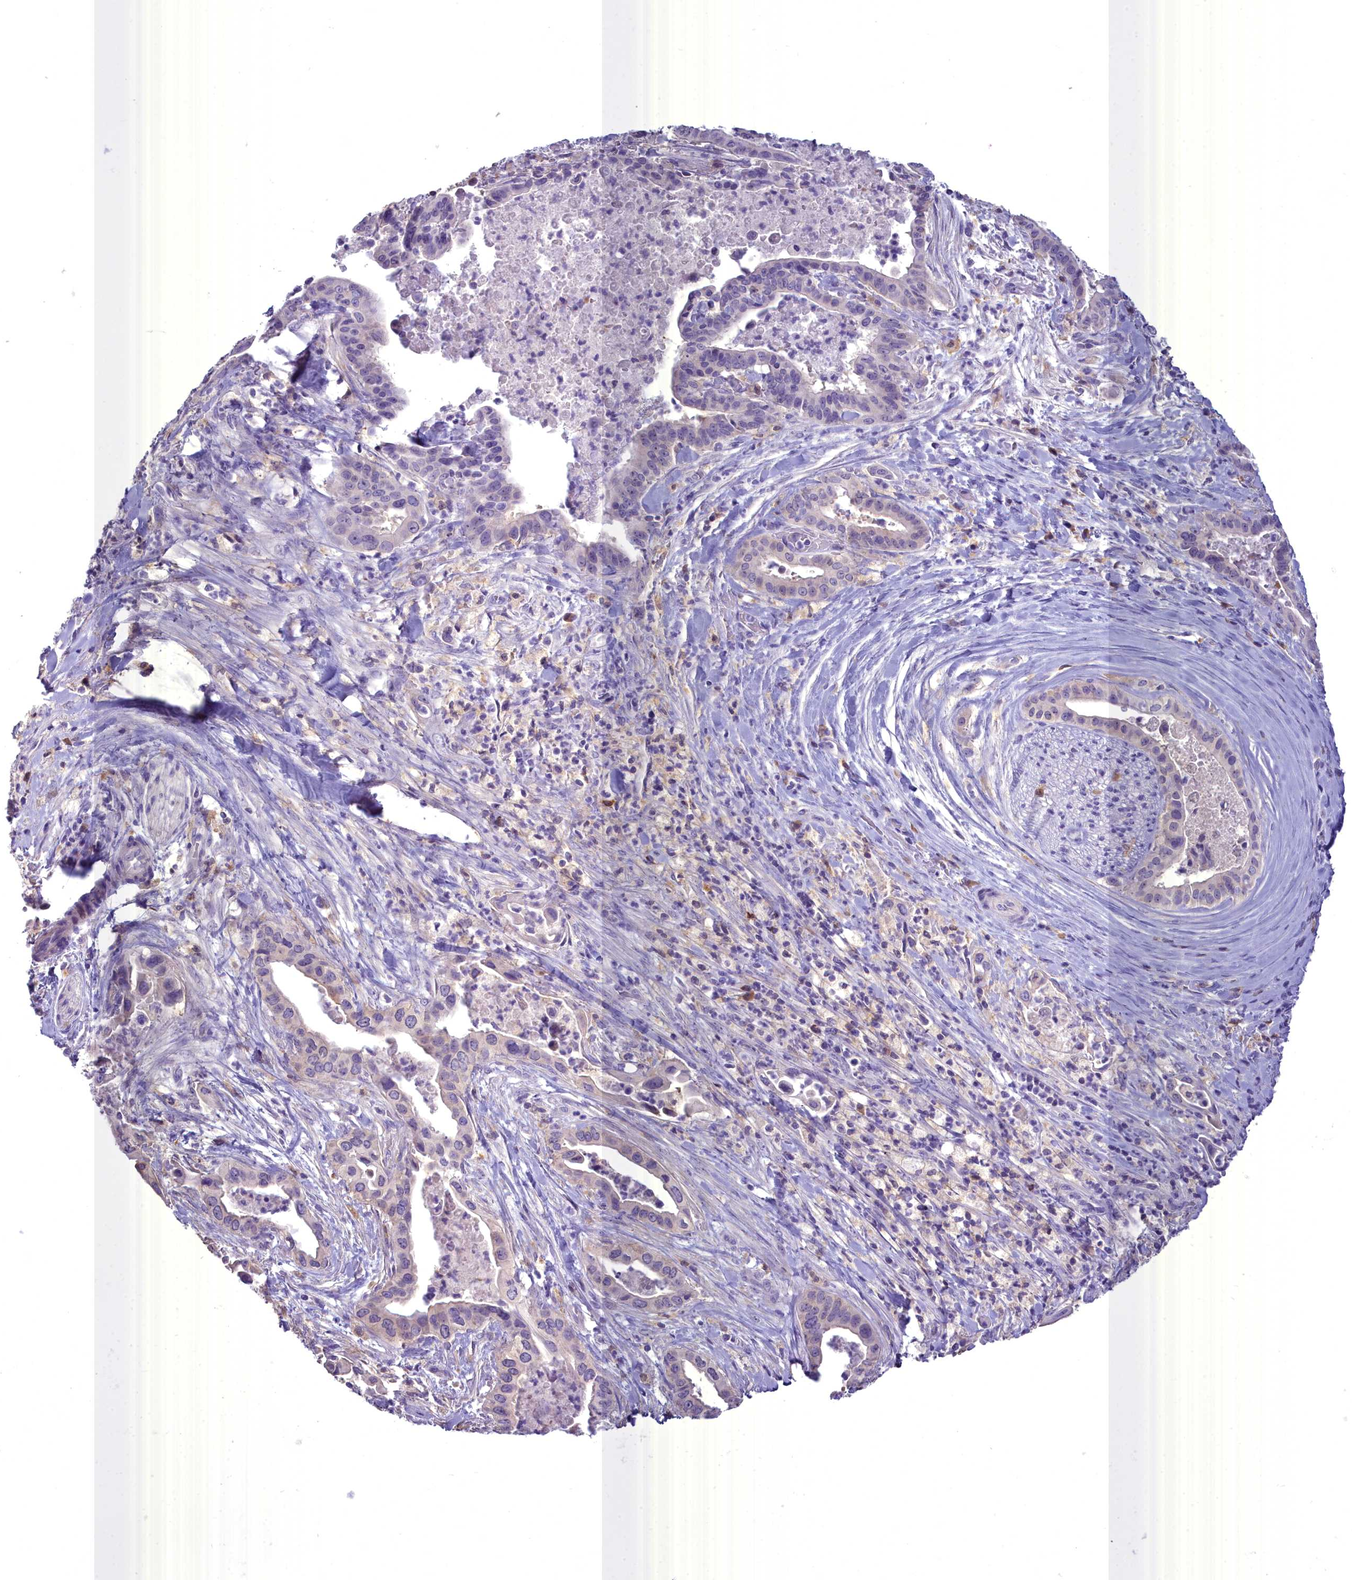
{"staining": {"intensity": "negative", "quantity": "none", "location": "none"}, "tissue": "pancreatic cancer", "cell_type": "Tumor cells", "image_type": "cancer", "snomed": [{"axis": "morphology", "description": "Adenocarcinoma, NOS"}, {"axis": "topography", "description": "Pancreas"}], "caption": "Image shows no significant protein positivity in tumor cells of pancreatic cancer (adenocarcinoma). (Brightfield microscopy of DAB (3,3'-diaminobenzidine) immunohistochemistry (IHC) at high magnification).", "gene": "BLNK", "patient": {"sex": "female", "age": 77}}